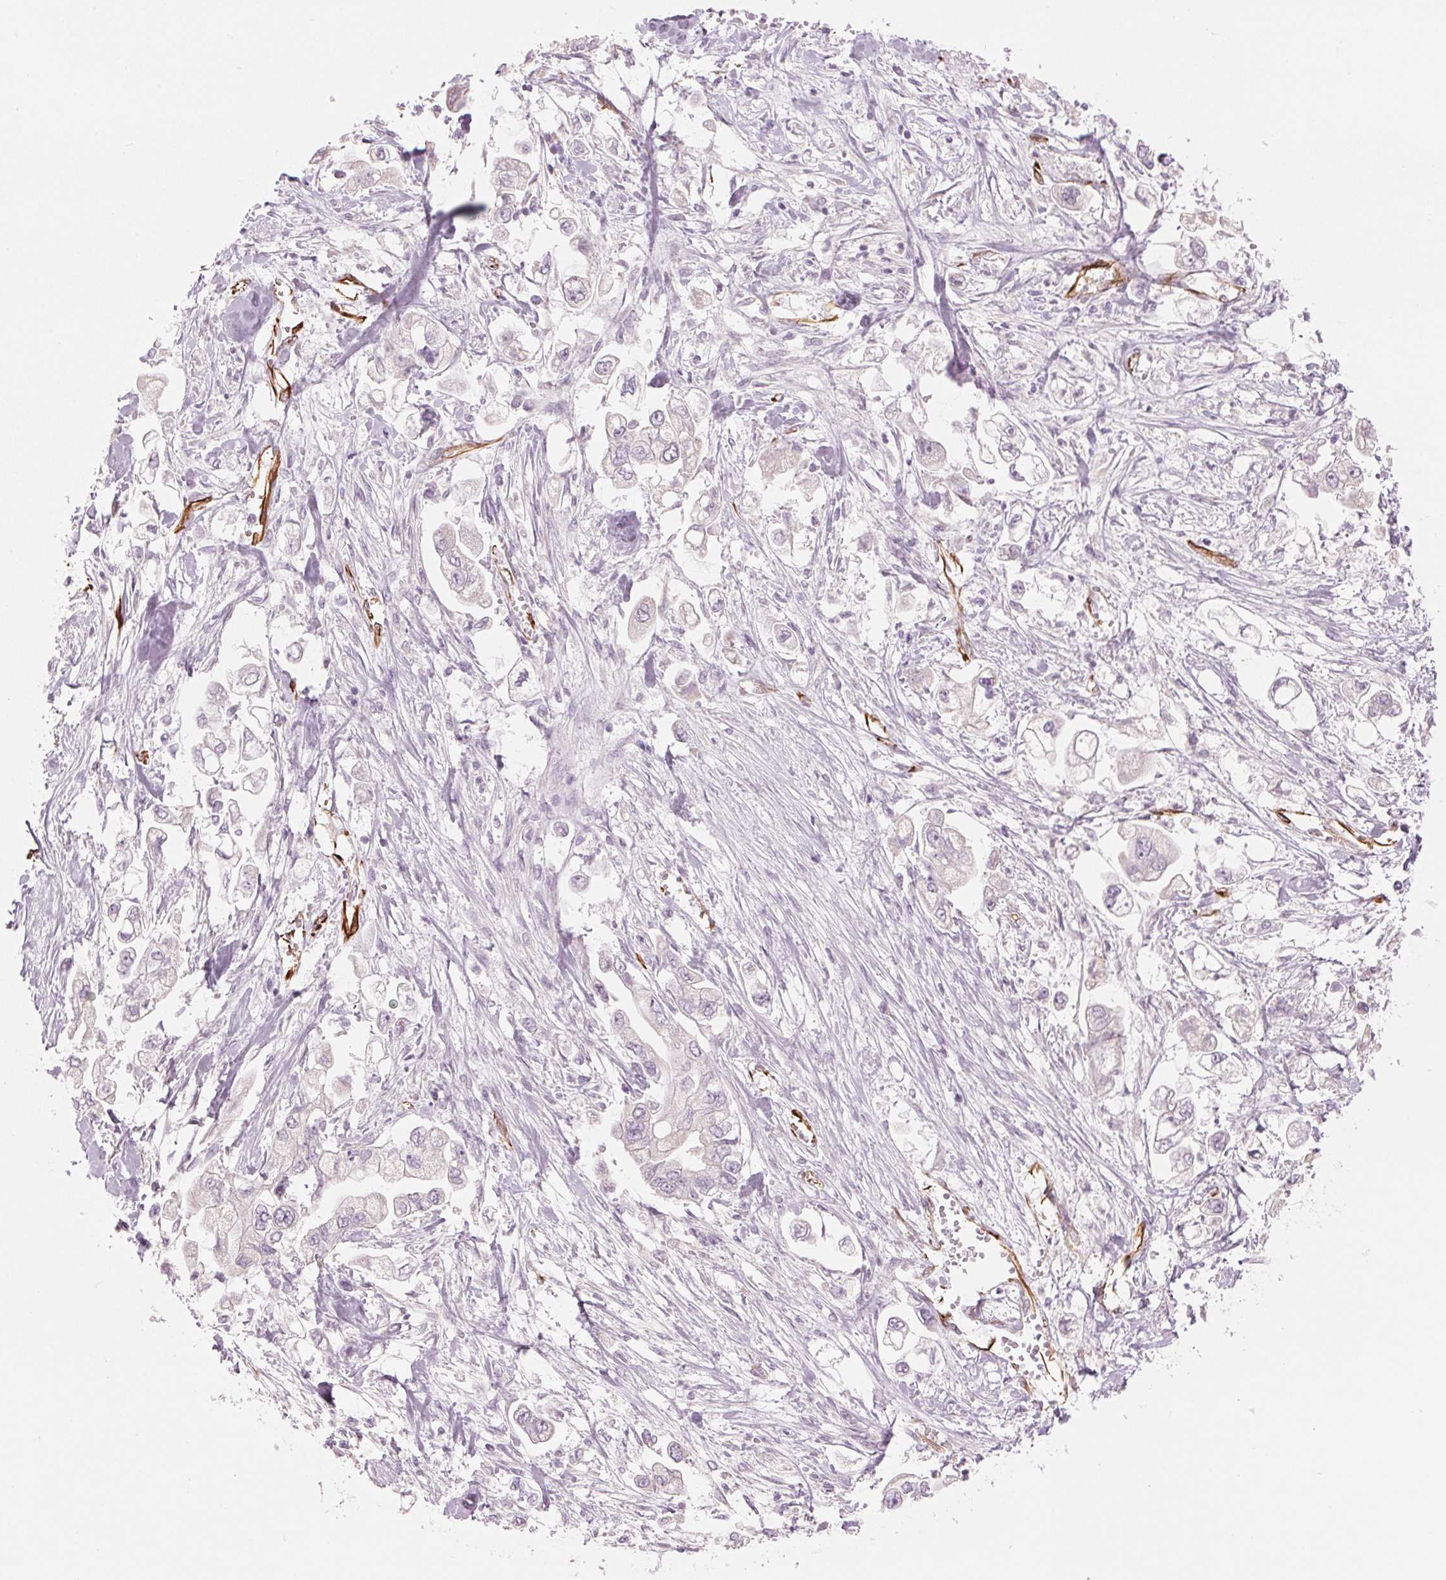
{"staining": {"intensity": "negative", "quantity": "none", "location": "none"}, "tissue": "stomach cancer", "cell_type": "Tumor cells", "image_type": "cancer", "snomed": [{"axis": "morphology", "description": "Adenocarcinoma, NOS"}, {"axis": "topography", "description": "Stomach"}], "caption": "This is an IHC histopathology image of adenocarcinoma (stomach). There is no positivity in tumor cells.", "gene": "CLPS", "patient": {"sex": "male", "age": 62}}